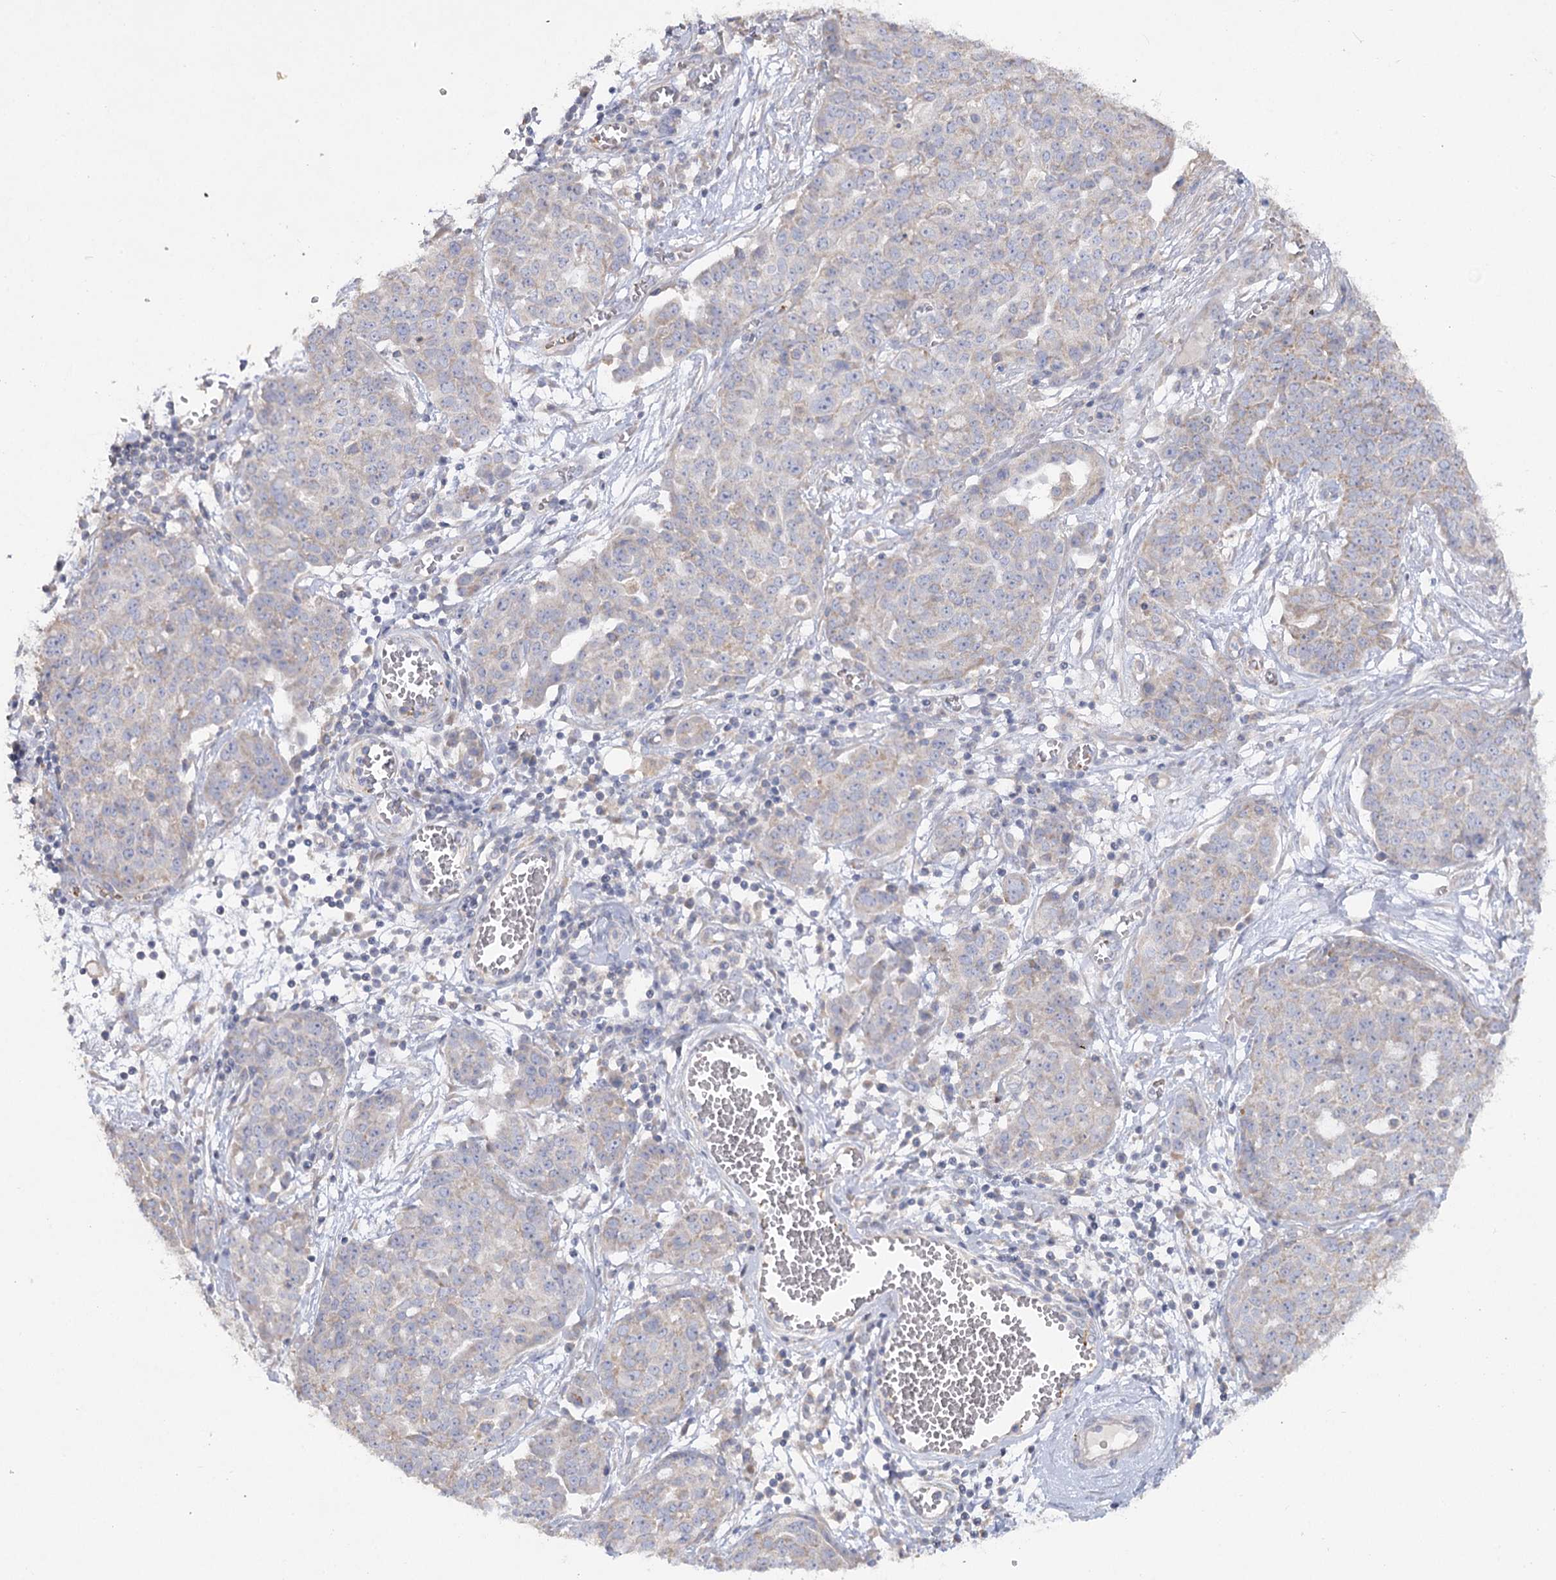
{"staining": {"intensity": "weak", "quantity": "<25%", "location": "cytoplasmic/membranous"}, "tissue": "ovarian cancer", "cell_type": "Tumor cells", "image_type": "cancer", "snomed": [{"axis": "morphology", "description": "Cystadenocarcinoma, serous, NOS"}, {"axis": "topography", "description": "Soft tissue"}, {"axis": "topography", "description": "Ovary"}], "caption": "The histopathology image demonstrates no significant expression in tumor cells of ovarian cancer (serous cystadenocarcinoma).", "gene": "TMEM187", "patient": {"sex": "female", "age": 57}}